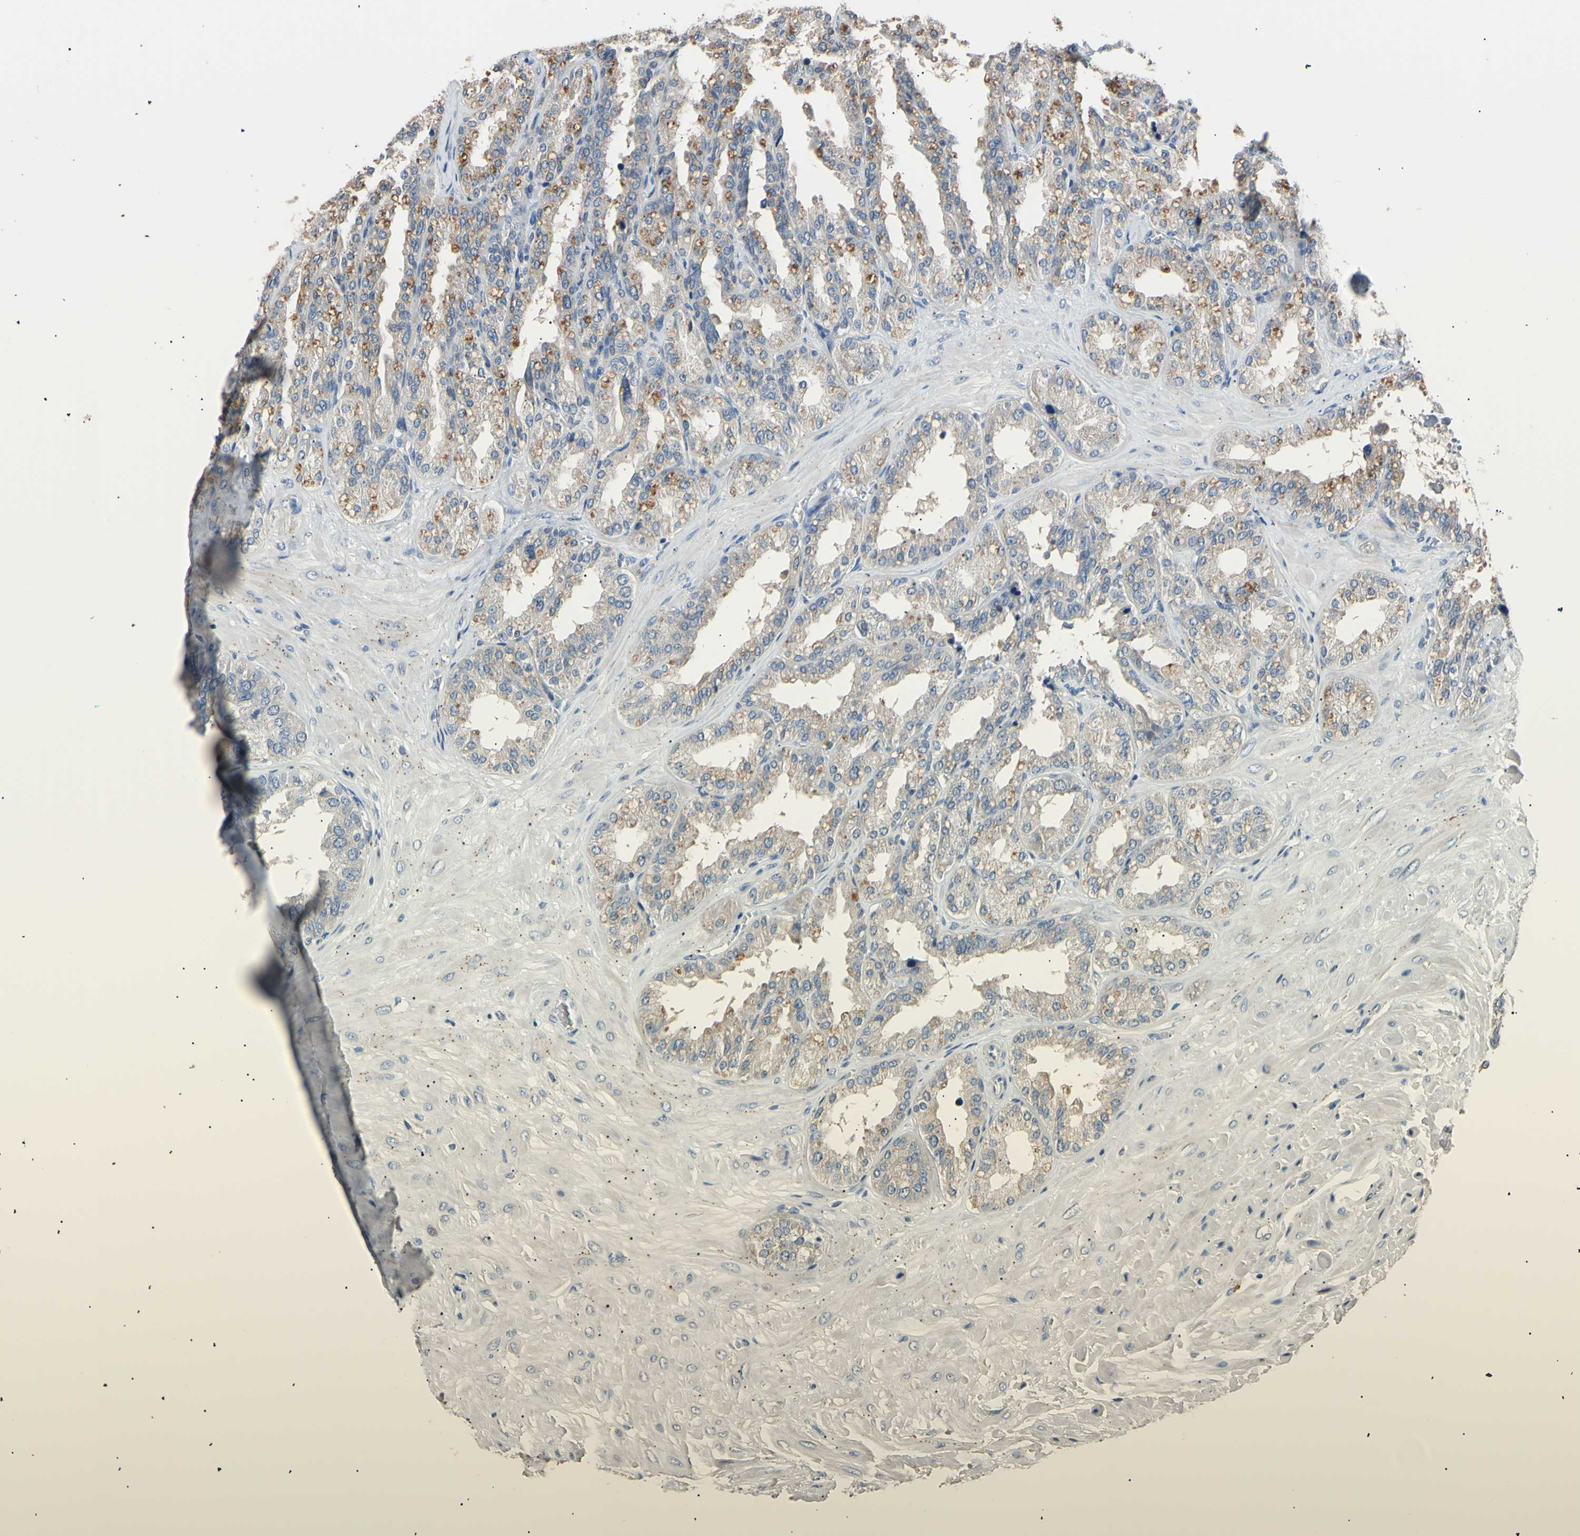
{"staining": {"intensity": "moderate", "quantity": "<25%", "location": "cytoplasmic/membranous"}, "tissue": "seminal vesicle", "cell_type": "Glandular cells", "image_type": "normal", "snomed": [{"axis": "morphology", "description": "Normal tissue, NOS"}, {"axis": "topography", "description": "Prostate"}, {"axis": "topography", "description": "Seminal veicle"}], "caption": "Protein staining reveals moderate cytoplasmic/membranous positivity in approximately <25% of glandular cells in benign seminal vesicle.", "gene": "LDLR", "patient": {"sex": "male", "age": 51}}